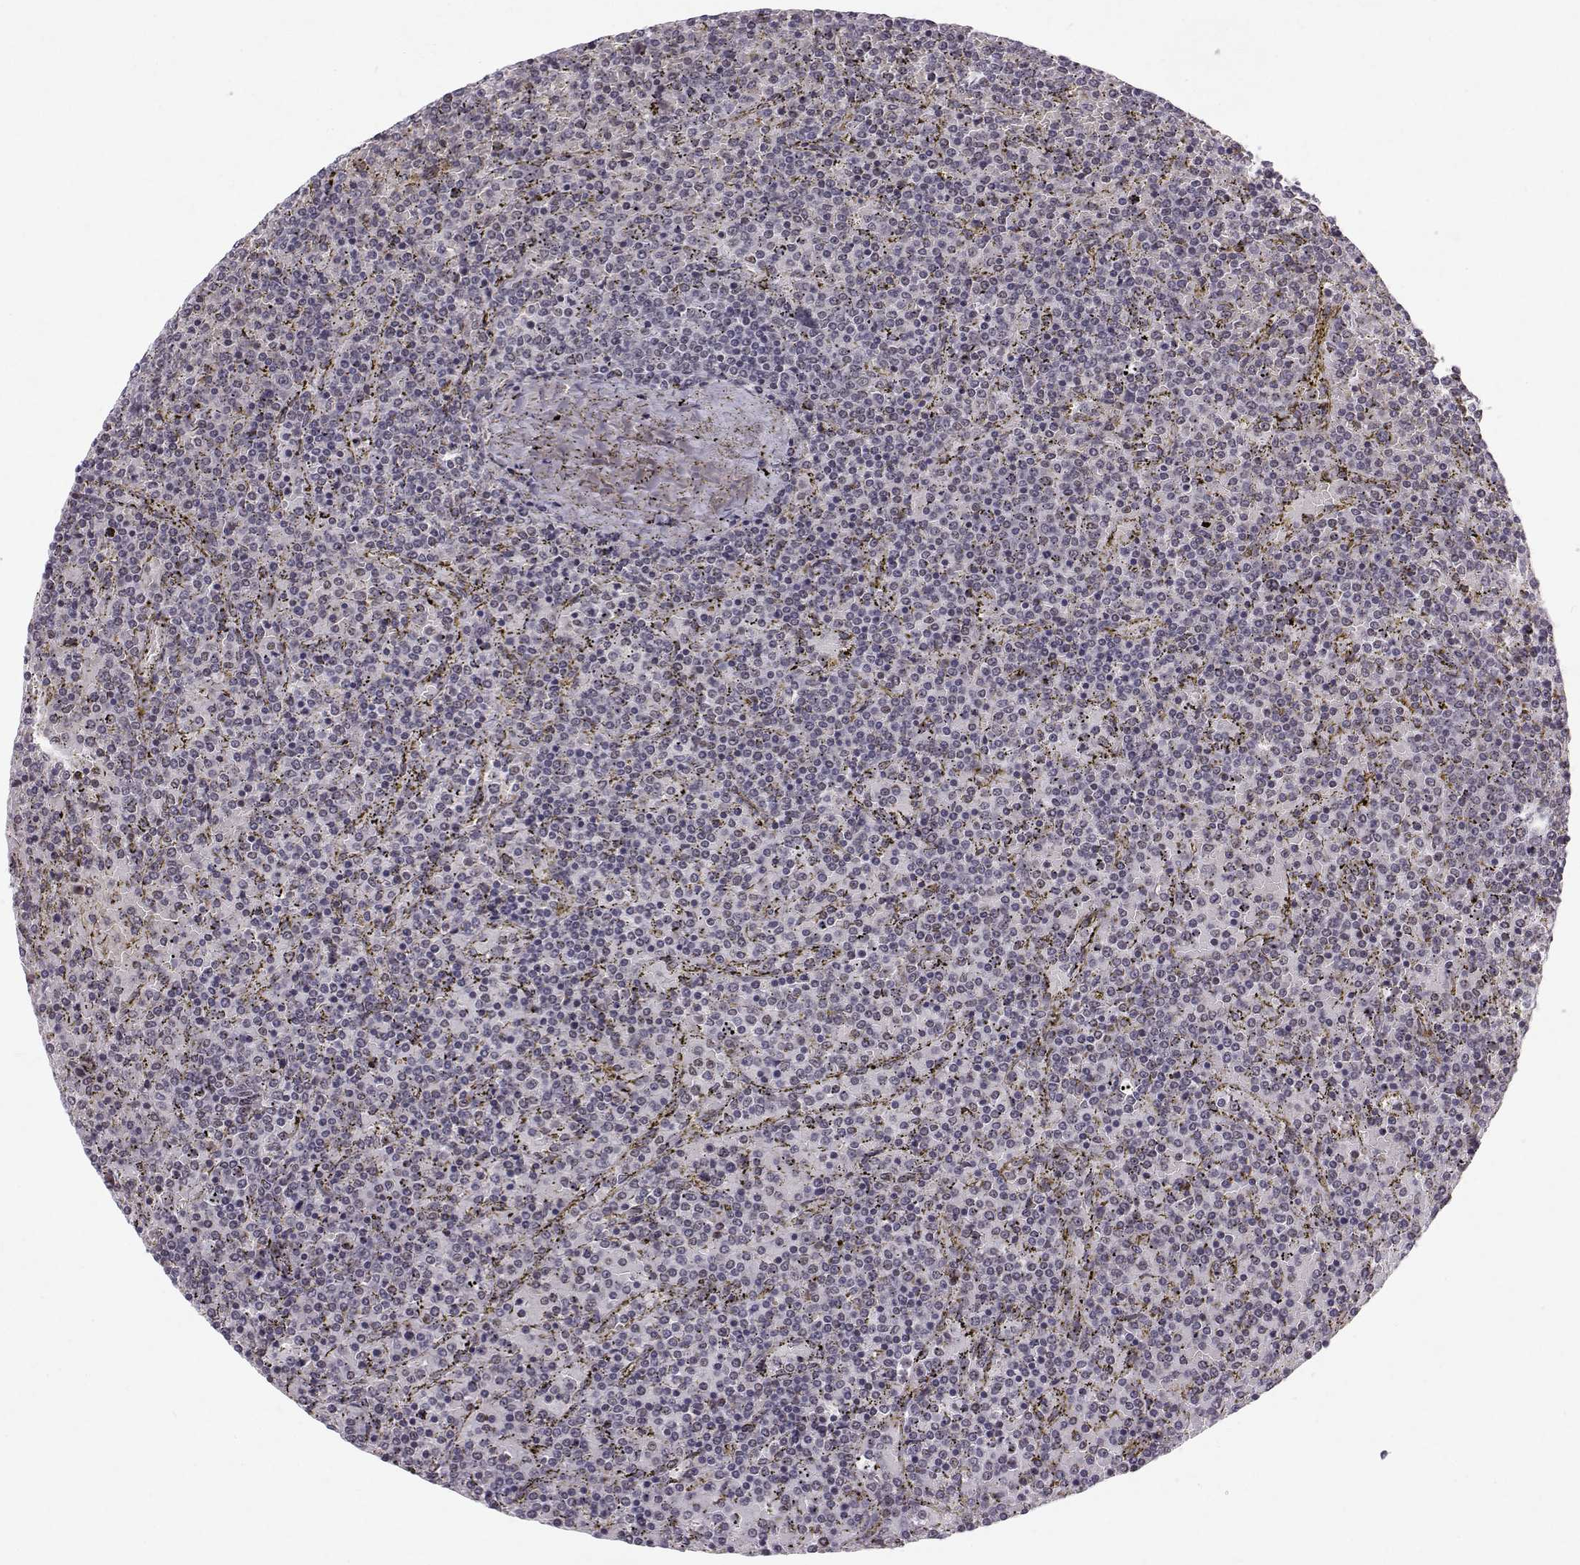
{"staining": {"intensity": "negative", "quantity": "none", "location": "none"}, "tissue": "lymphoma", "cell_type": "Tumor cells", "image_type": "cancer", "snomed": [{"axis": "morphology", "description": "Malignant lymphoma, non-Hodgkin's type, Low grade"}, {"axis": "topography", "description": "Spleen"}], "caption": "This is a photomicrograph of IHC staining of malignant lymphoma, non-Hodgkin's type (low-grade), which shows no staining in tumor cells. Nuclei are stained in blue.", "gene": "RPP38", "patient": {"sex": "female", "age": 77}}